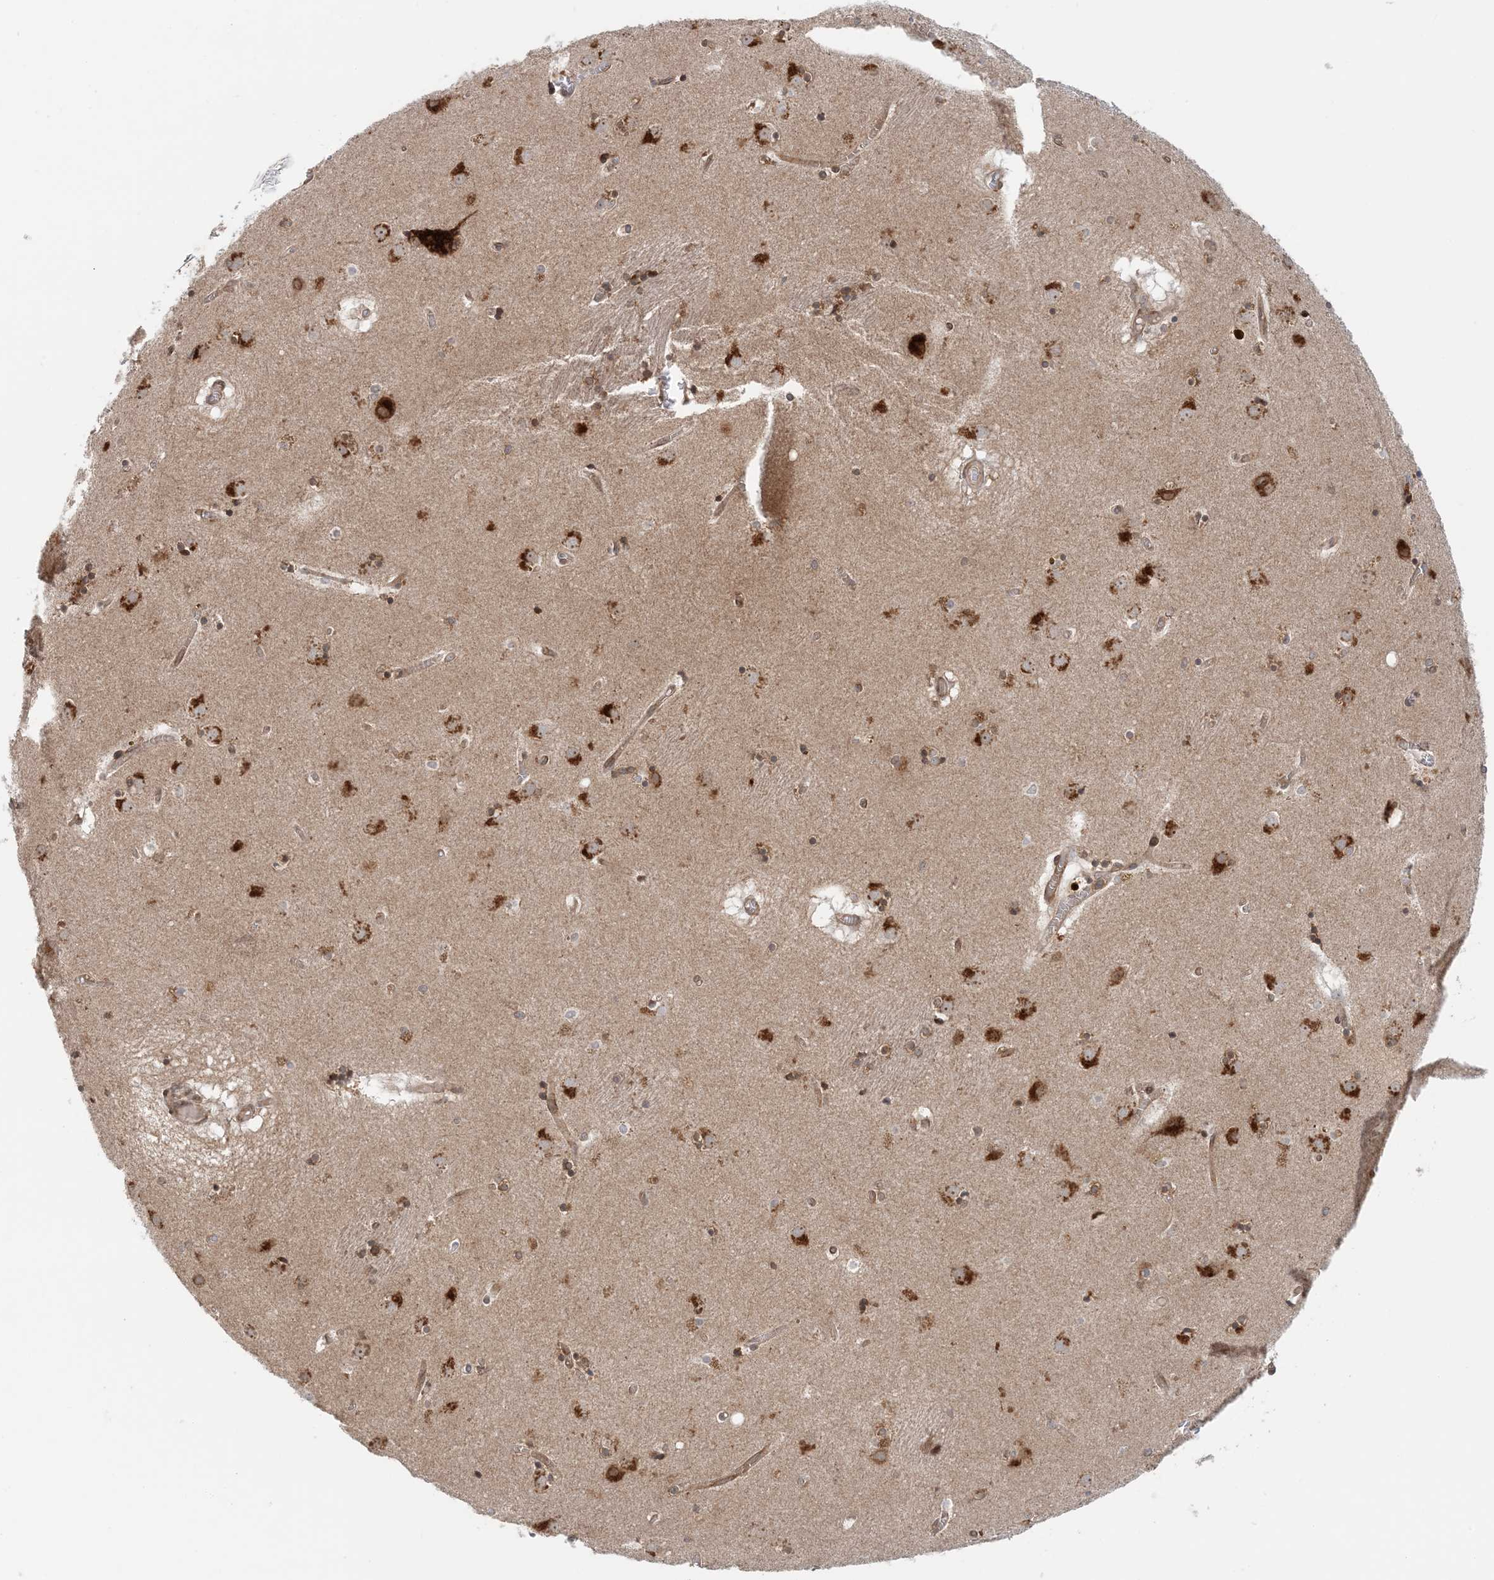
{"staining": {"intensity": "strong", "quantity": "25%-75%", "location": "cytoplasmic/membranous"}, "tissue": "caudate", "cell_type": "Glial cells", "image_type": "normal", "snomed": [{"axis": "morphology", "description": "Normal tissue, NOS"}, {"axis": "topography", "description": "Lateral ventricle wall"}], "caption": "Protein expression analysis of normal caudate displays strong cytoplasmic/membranous staining in about 25%-75% of glial cells. (DAB = brown stain, brightfield microscopy at high magnification).", "gene": "ATP13A2", "patient": {"sex": "male", "age": 70}}